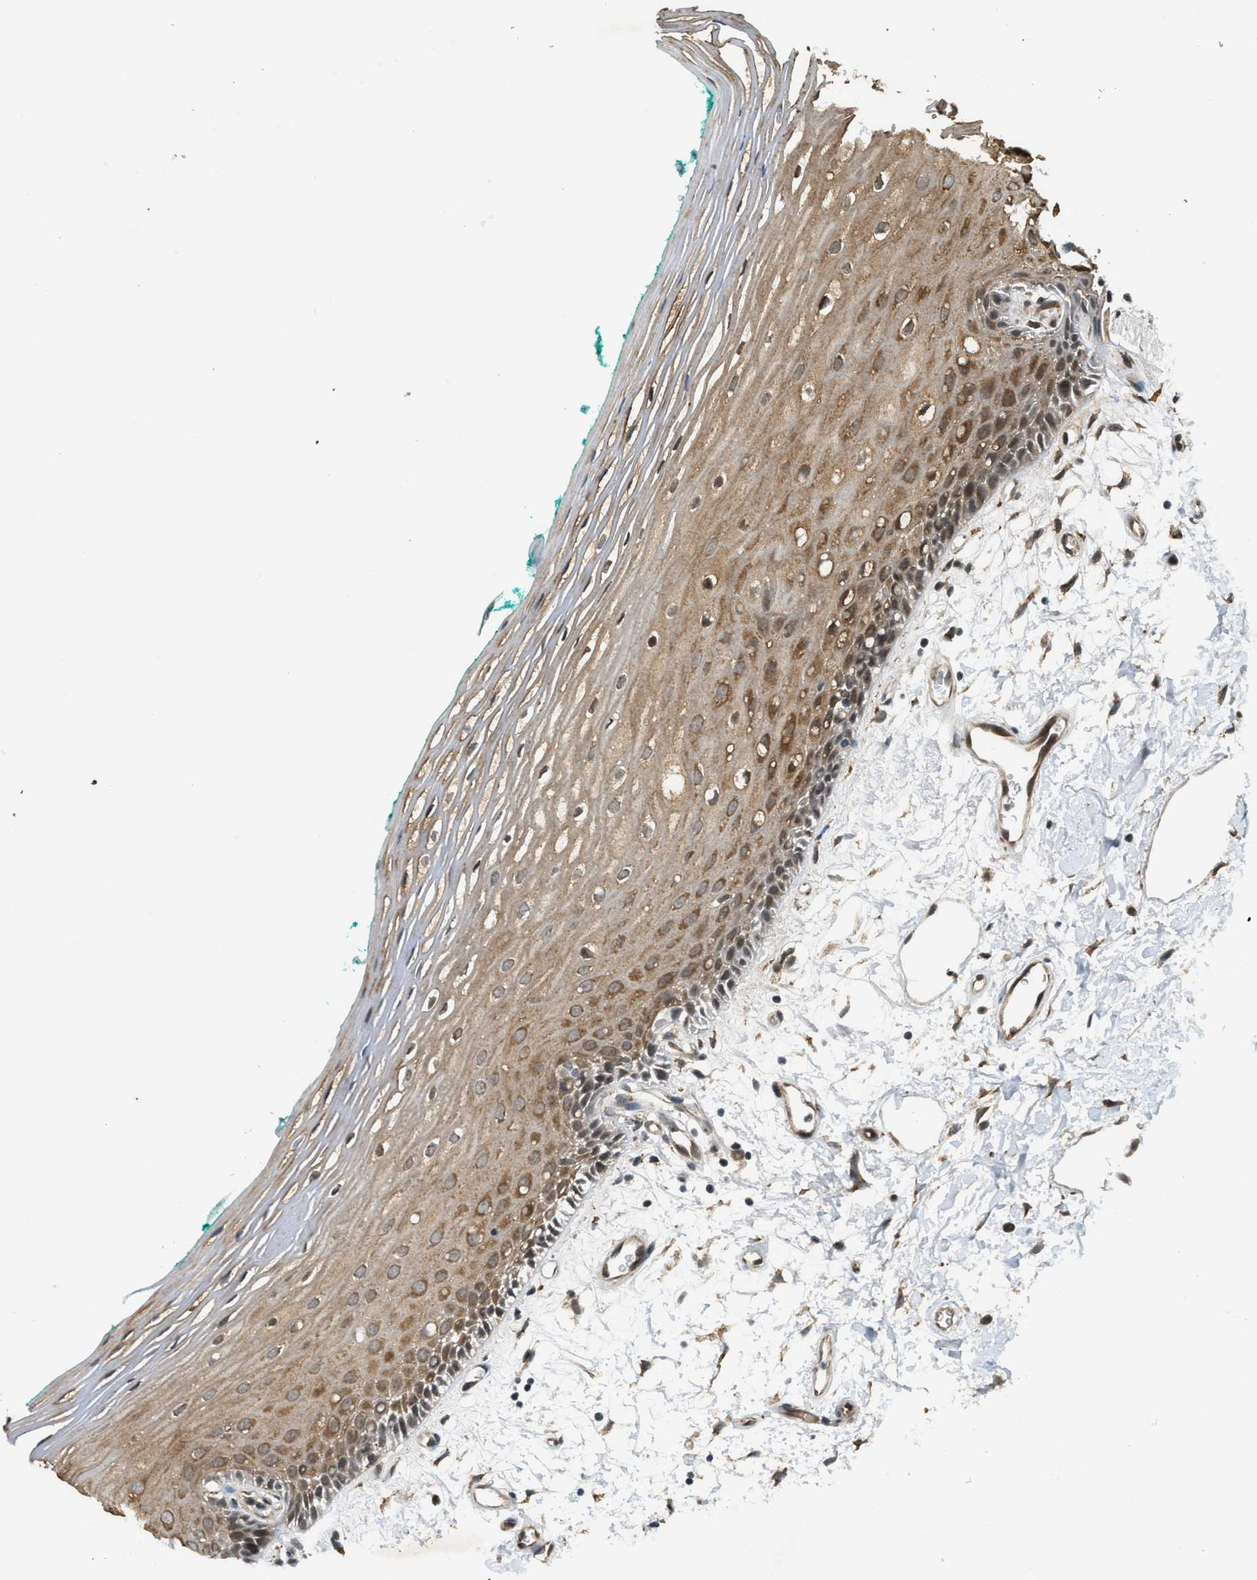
{"staining": {"intensity": "moderate", "quantity": ">75%", "location": "cytoplasmic/membranous,nuclear"}, "tissue": "oral mucosa", "cell_type": "Squamous epithelial cells", "image_type": "normal", "snomed": [{"axis": "morphology", "description": "Normal tissue, NOS"}, {"axis": "topography", "description": "Skeletal muscle"}, {"axis": "topography", "description": "Oral tissue"}, {"axis": "topography", "description": "Peripheral nerve tissue"}], "caption": "About >75% of squamous epithelial cells in benign oral mucosa reveal moderate cytoplasmic/membranous,nuclear protein staining as visualized by brown immunohistochemical staining.", "gene": "EIF2AK3", "patient": {"sex": "female", "age": 84}}